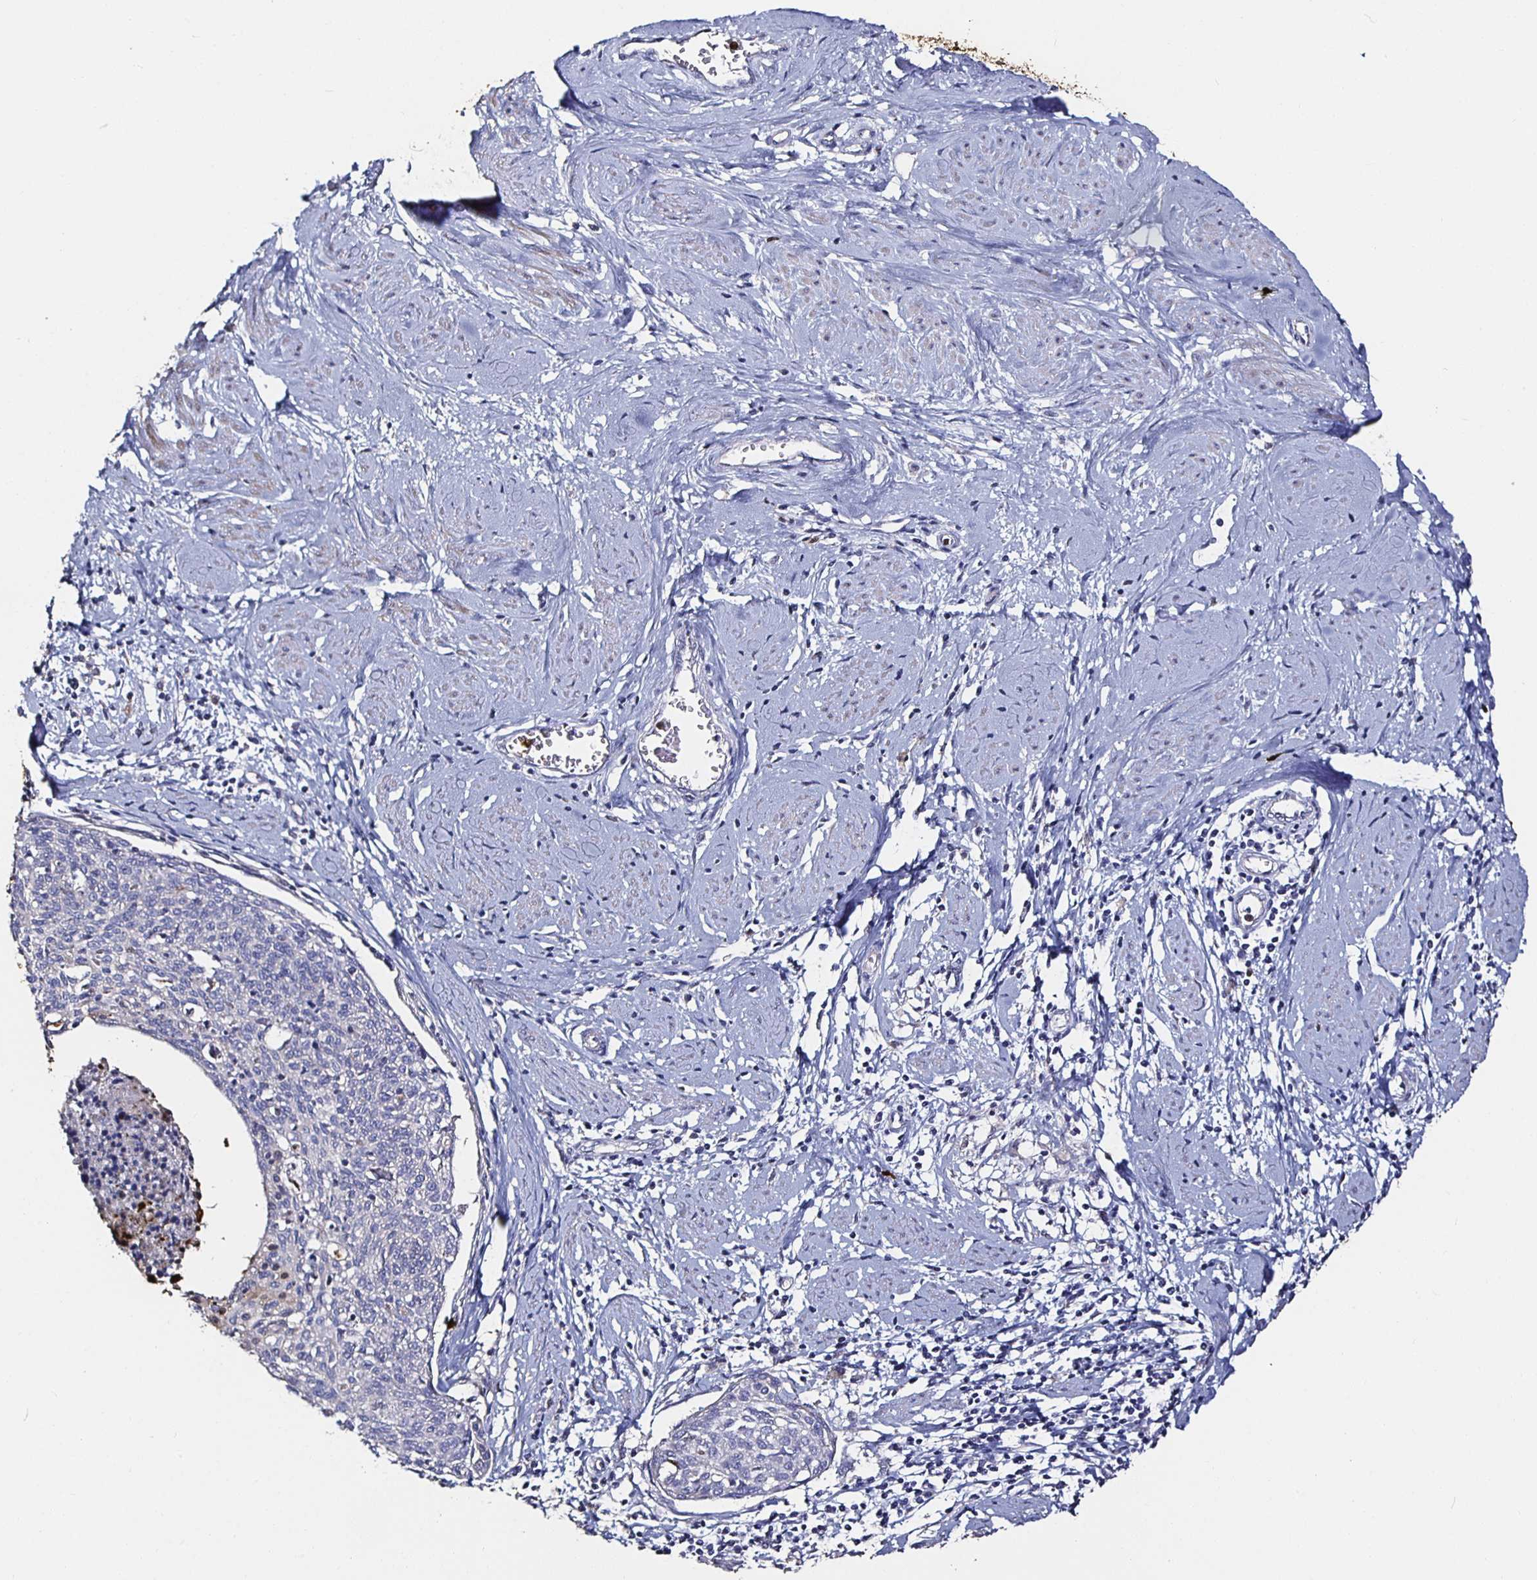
{"staining": {"intensity": "negative", "quantity": "none", "location": "none"}, "tissue": "cervical cancer", "cell_type": "Tumor cells", "image_type": "cancer", "snomed": [{"axis": "morphology", "description": "Squamous cell carcinoma, NOS"}, {"axis": "topography", "description": "Cervix"}], "caption": "Tumor cells show no significant expression in cervical squamous cell carcinoma. (DAB immunohistochemistry visualized using brightfield microscopy, high magnification).", "gene": "TLR4", "patient": {"sex": "female", "age": 49}}